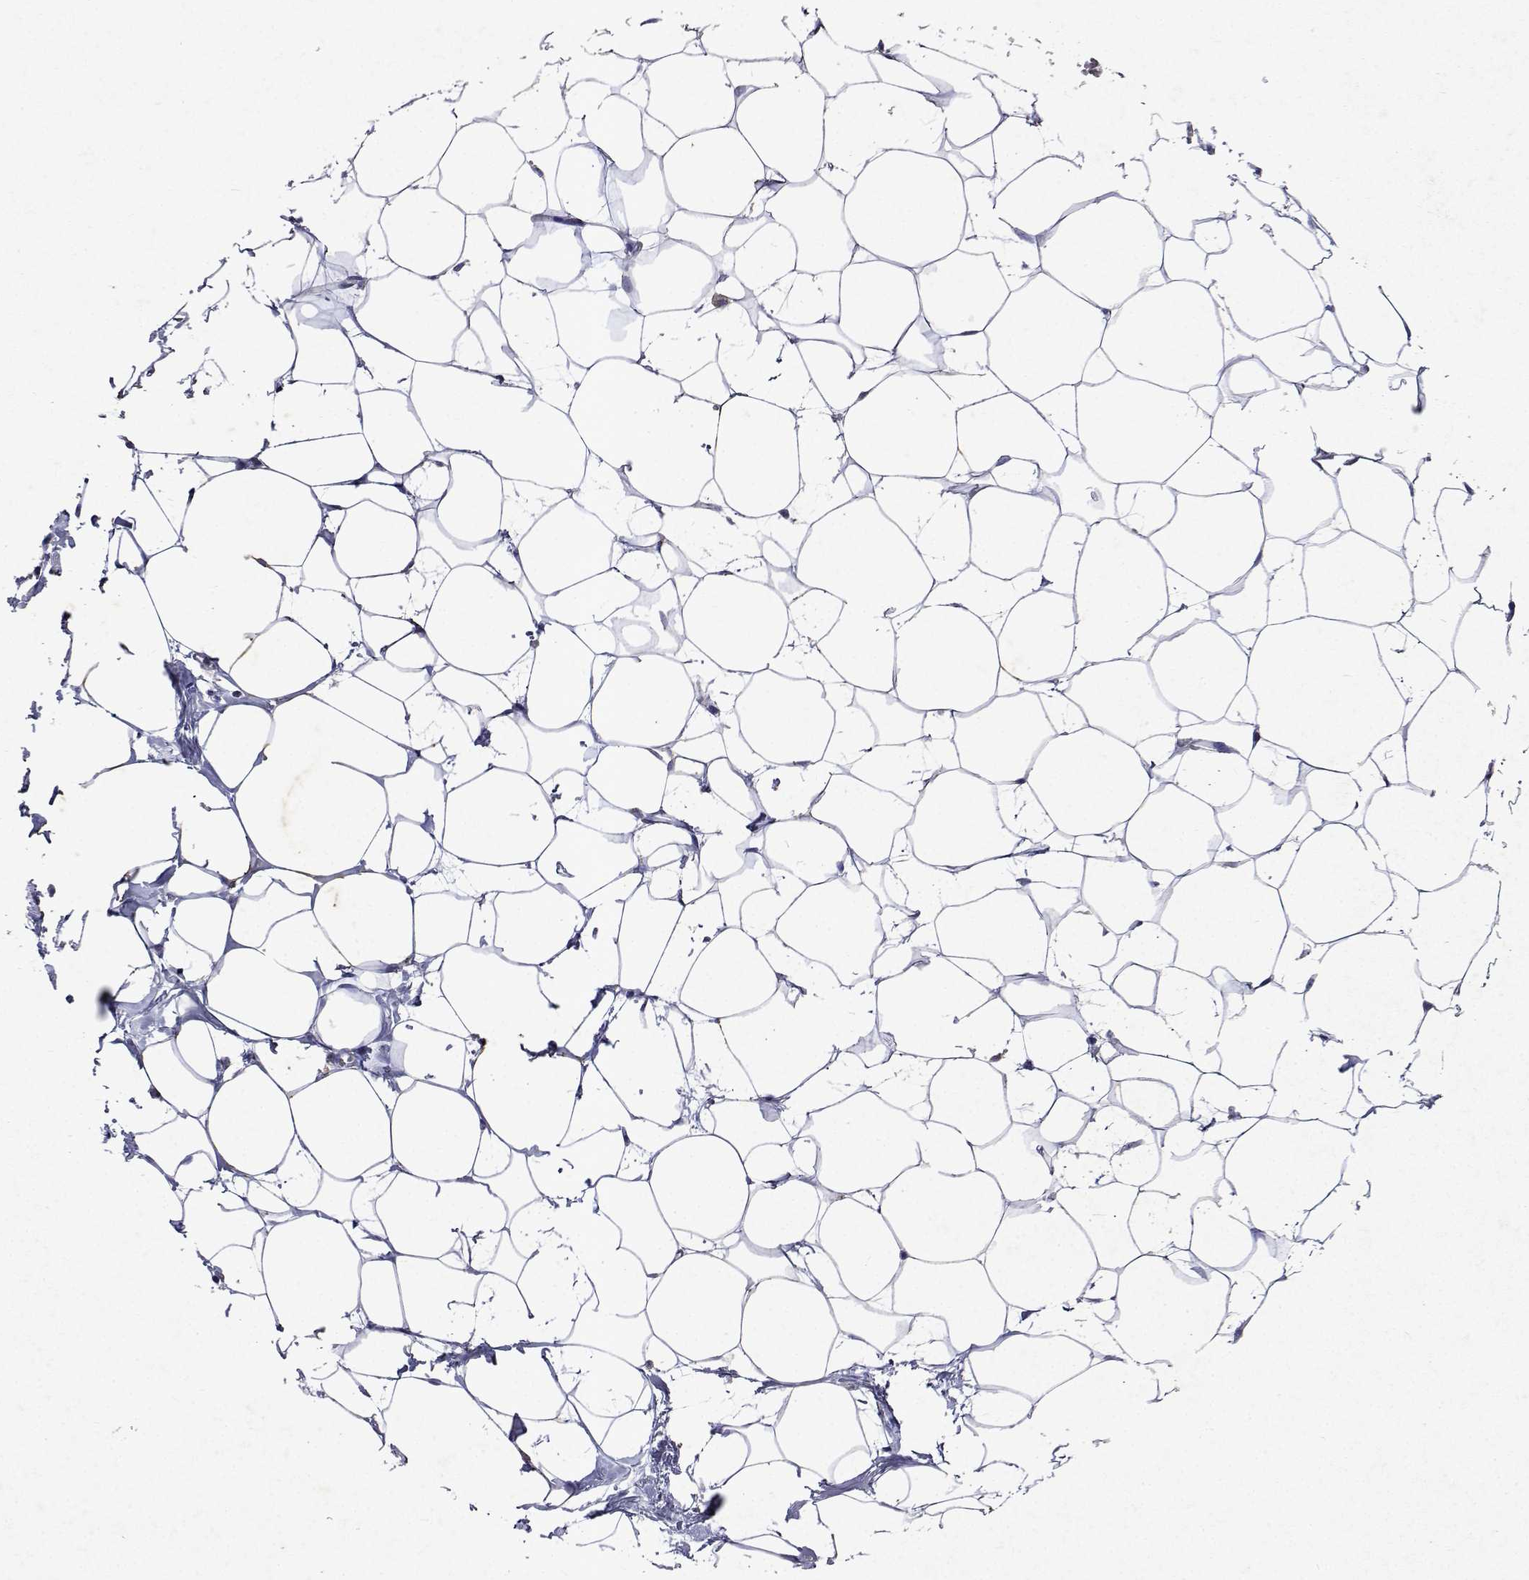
{"staining": {"intensity": "negative", "quantity": "none", "location": "none"}, "tissue": "breast", "cell_type": "Adipocytes", "image_type": "normal", "snomed": [{"axis": "morphology", "description": "Normal tissue, NOS"}, {"axis": "topography", "description": "Breast"}], "caption": "Protein analysis of benign breast reveals no significant positivity in adipocytes.", "gene": "DUSP28", "patient": {"sex": "female", "age": 27}}